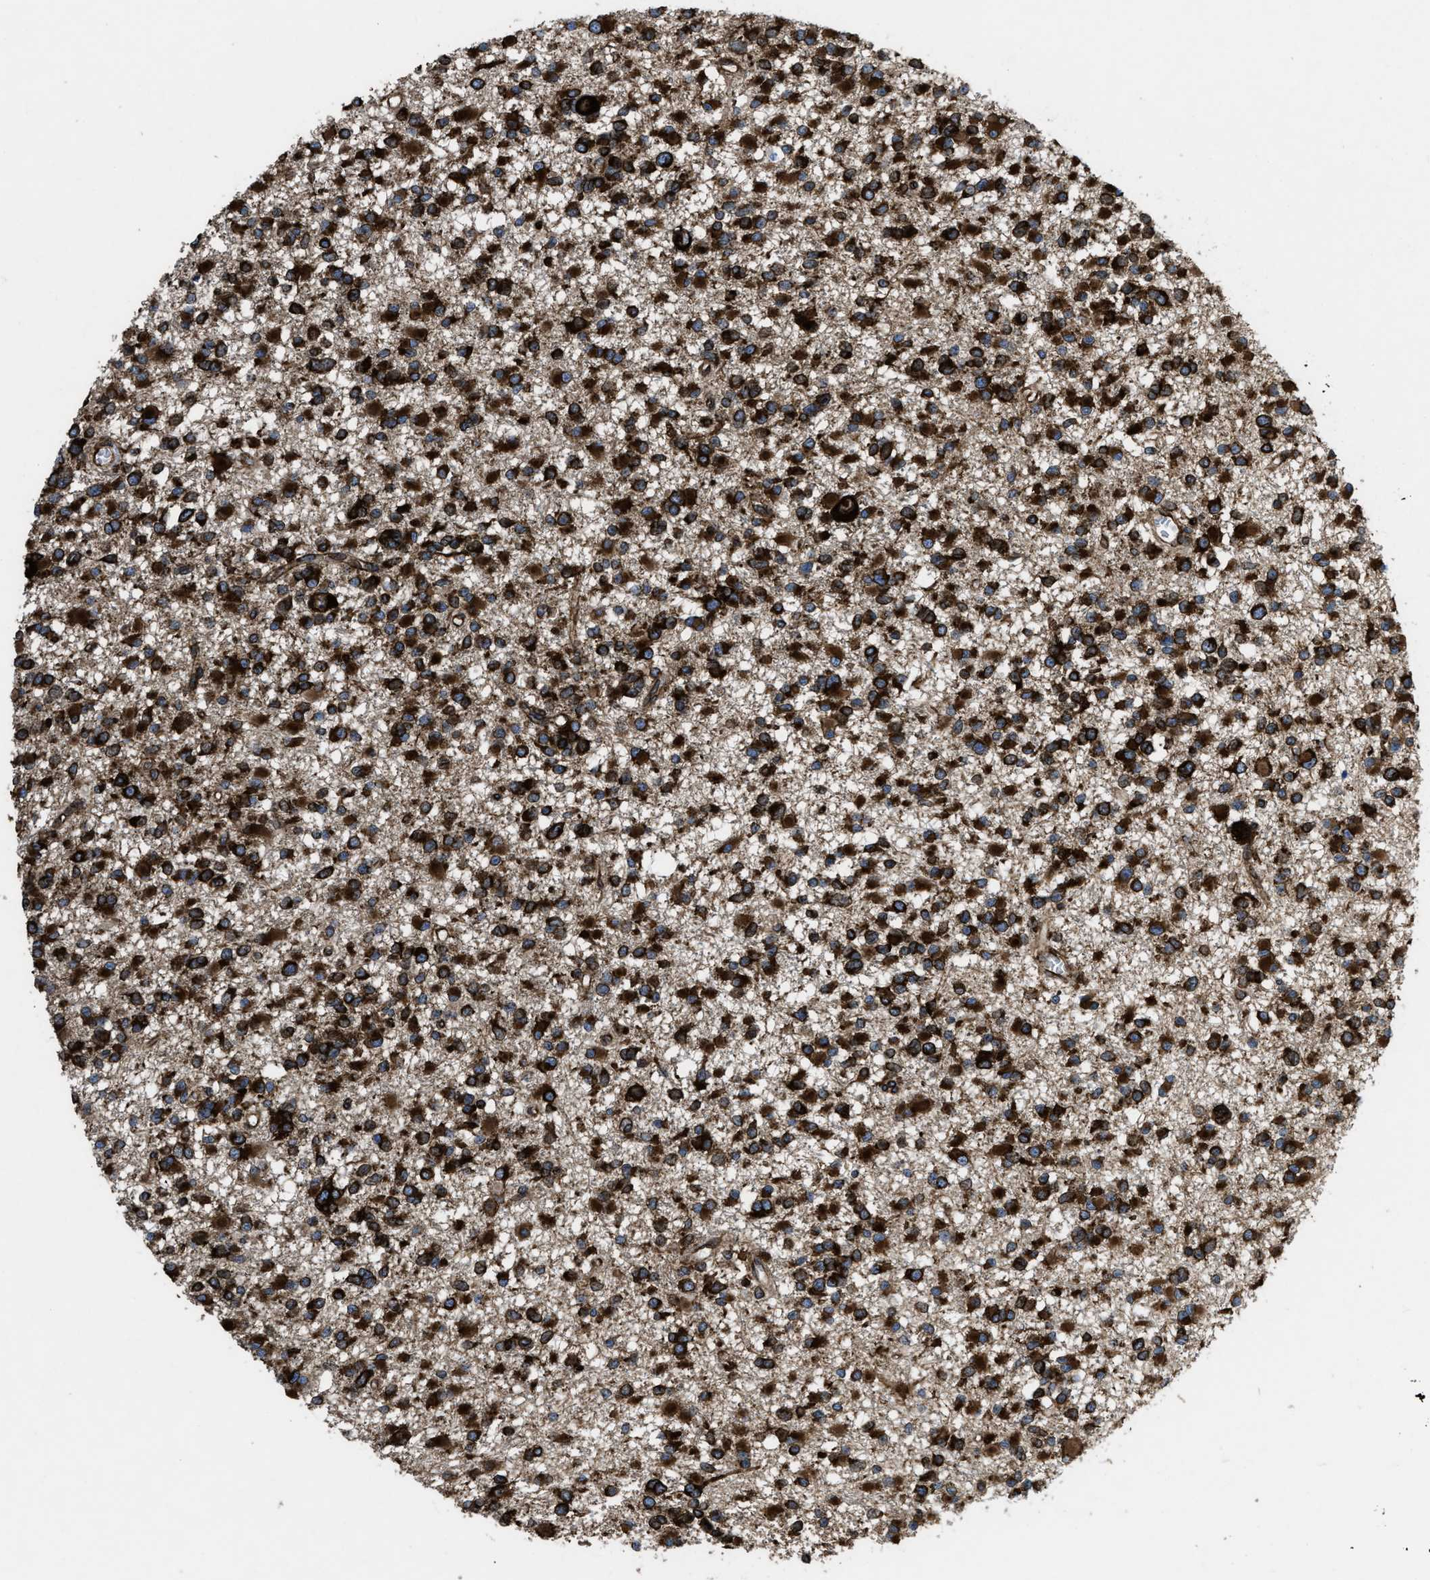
{"staining": {"intensity": "strong", "quantity": ">75%", "location": "cytoplasmic/membranous"}, "tissue": "glioma", "cell_type": "Tumor cells", "image_type": "cancer", "snomed": [{"axis": "morphology", "description": "Glioma, malignant, Low grade"}, {"axis": "topography", "description": "Brain"}], "caption": "Approximately >75% of tumor cells in human glioma exhibit strong cytoplasmic/membranous protein staining as visualized by brown immunohistochemical staining.", "gene": "CAPRIN1", "patient": {"sex": "female", "age": 22}}